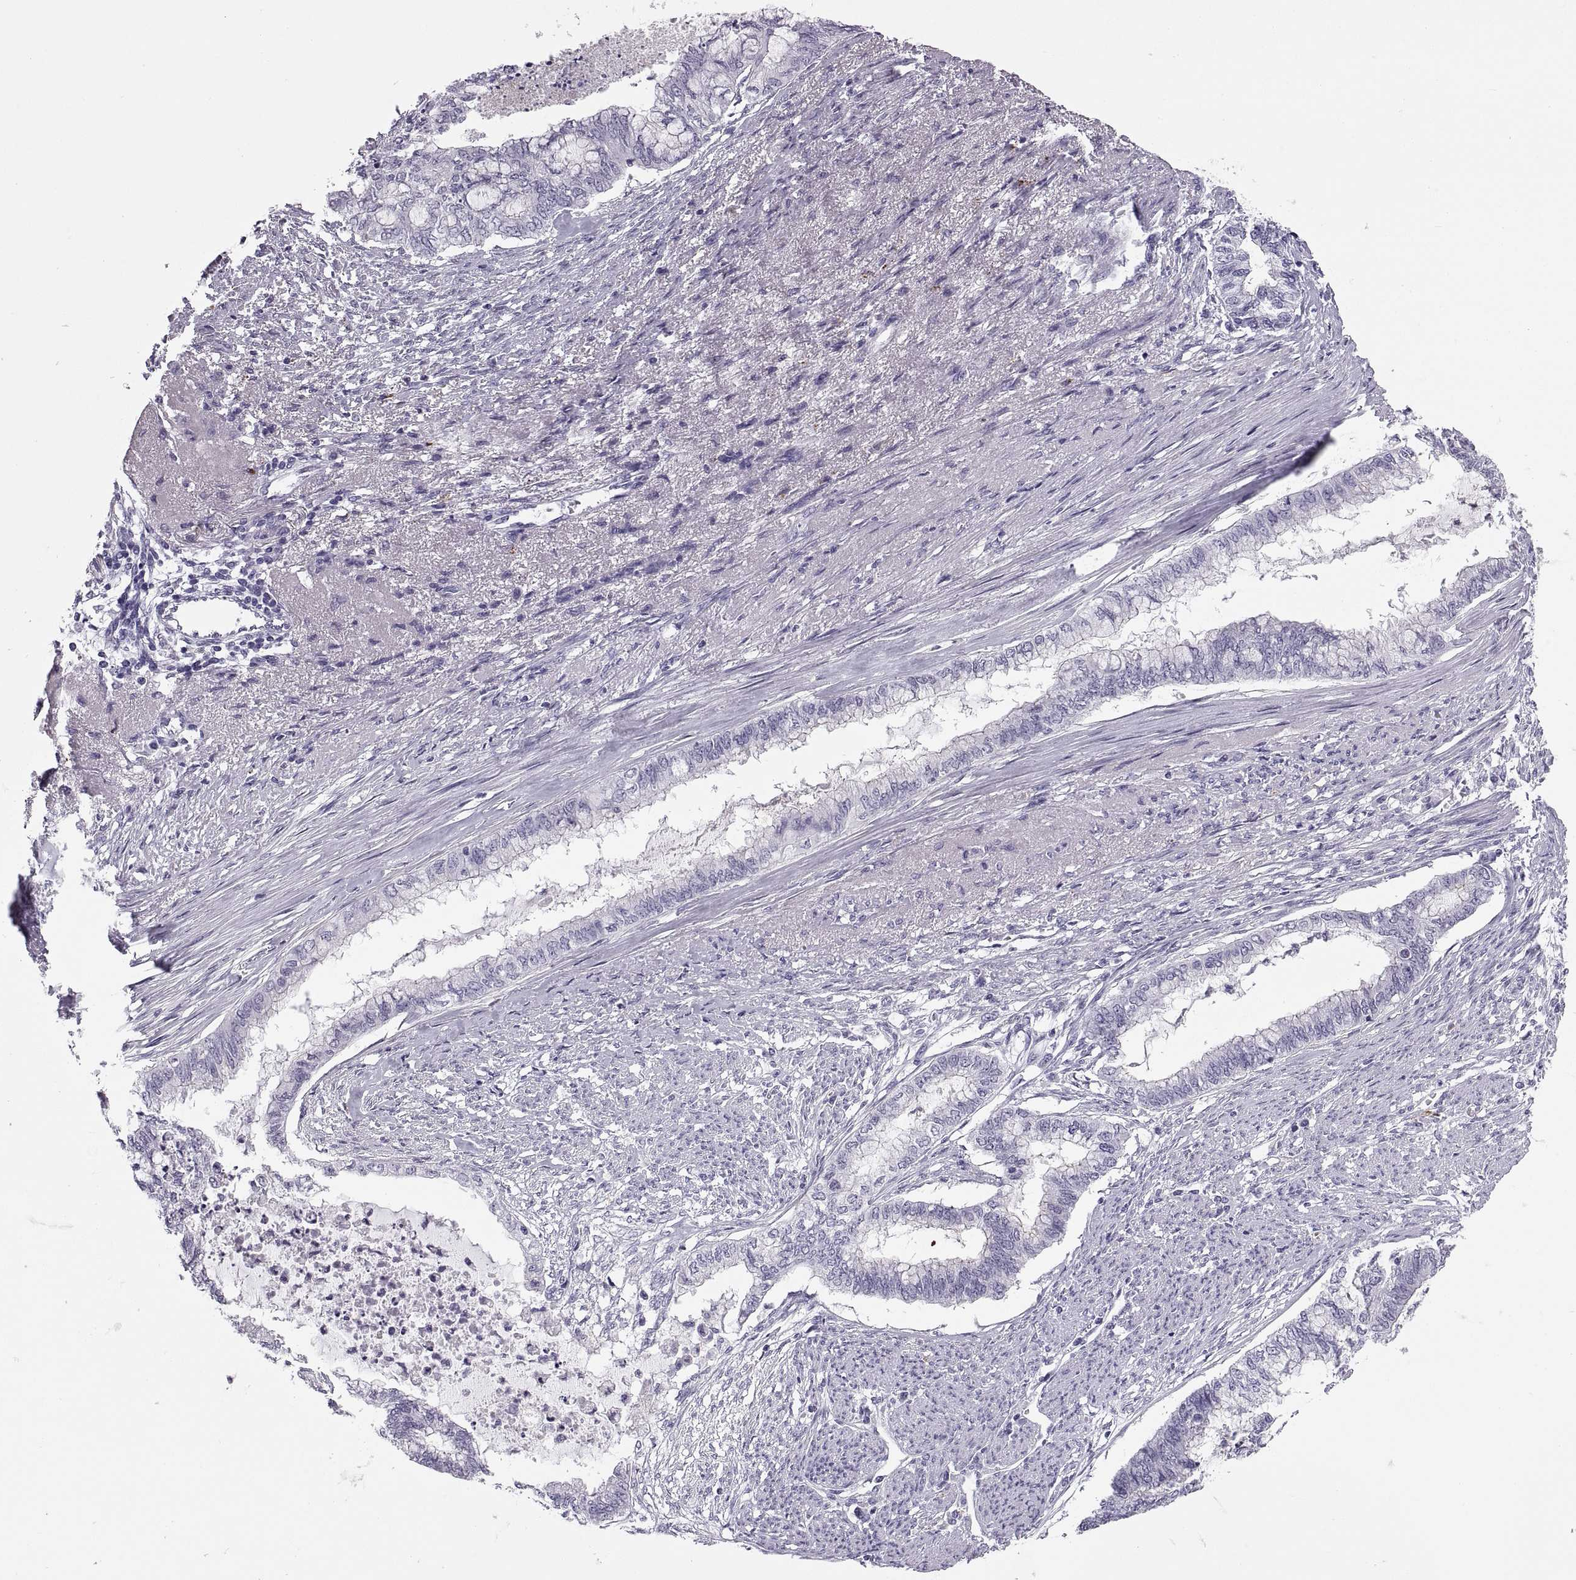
{"staining": {"intensity": "negative", "quantity": "none", "location": "none"}, "tissue": "endometrial cancer", "cell_type": "Tumor cells", "image_type": "cancer", "snomed": [{"axis": "morphology", "description": "Adenocarcinoma, NOS"}, {"axis": "topography", "description": "Endometrium"}], "caption": "Immunohistochemistry (IHC) image of human endometrial adenocarcinoma stained for a protein (brown), which reveals no expression in tumor cells.", "gene": "QRICH2", "patient": {"sex": "female", "age": 79}}